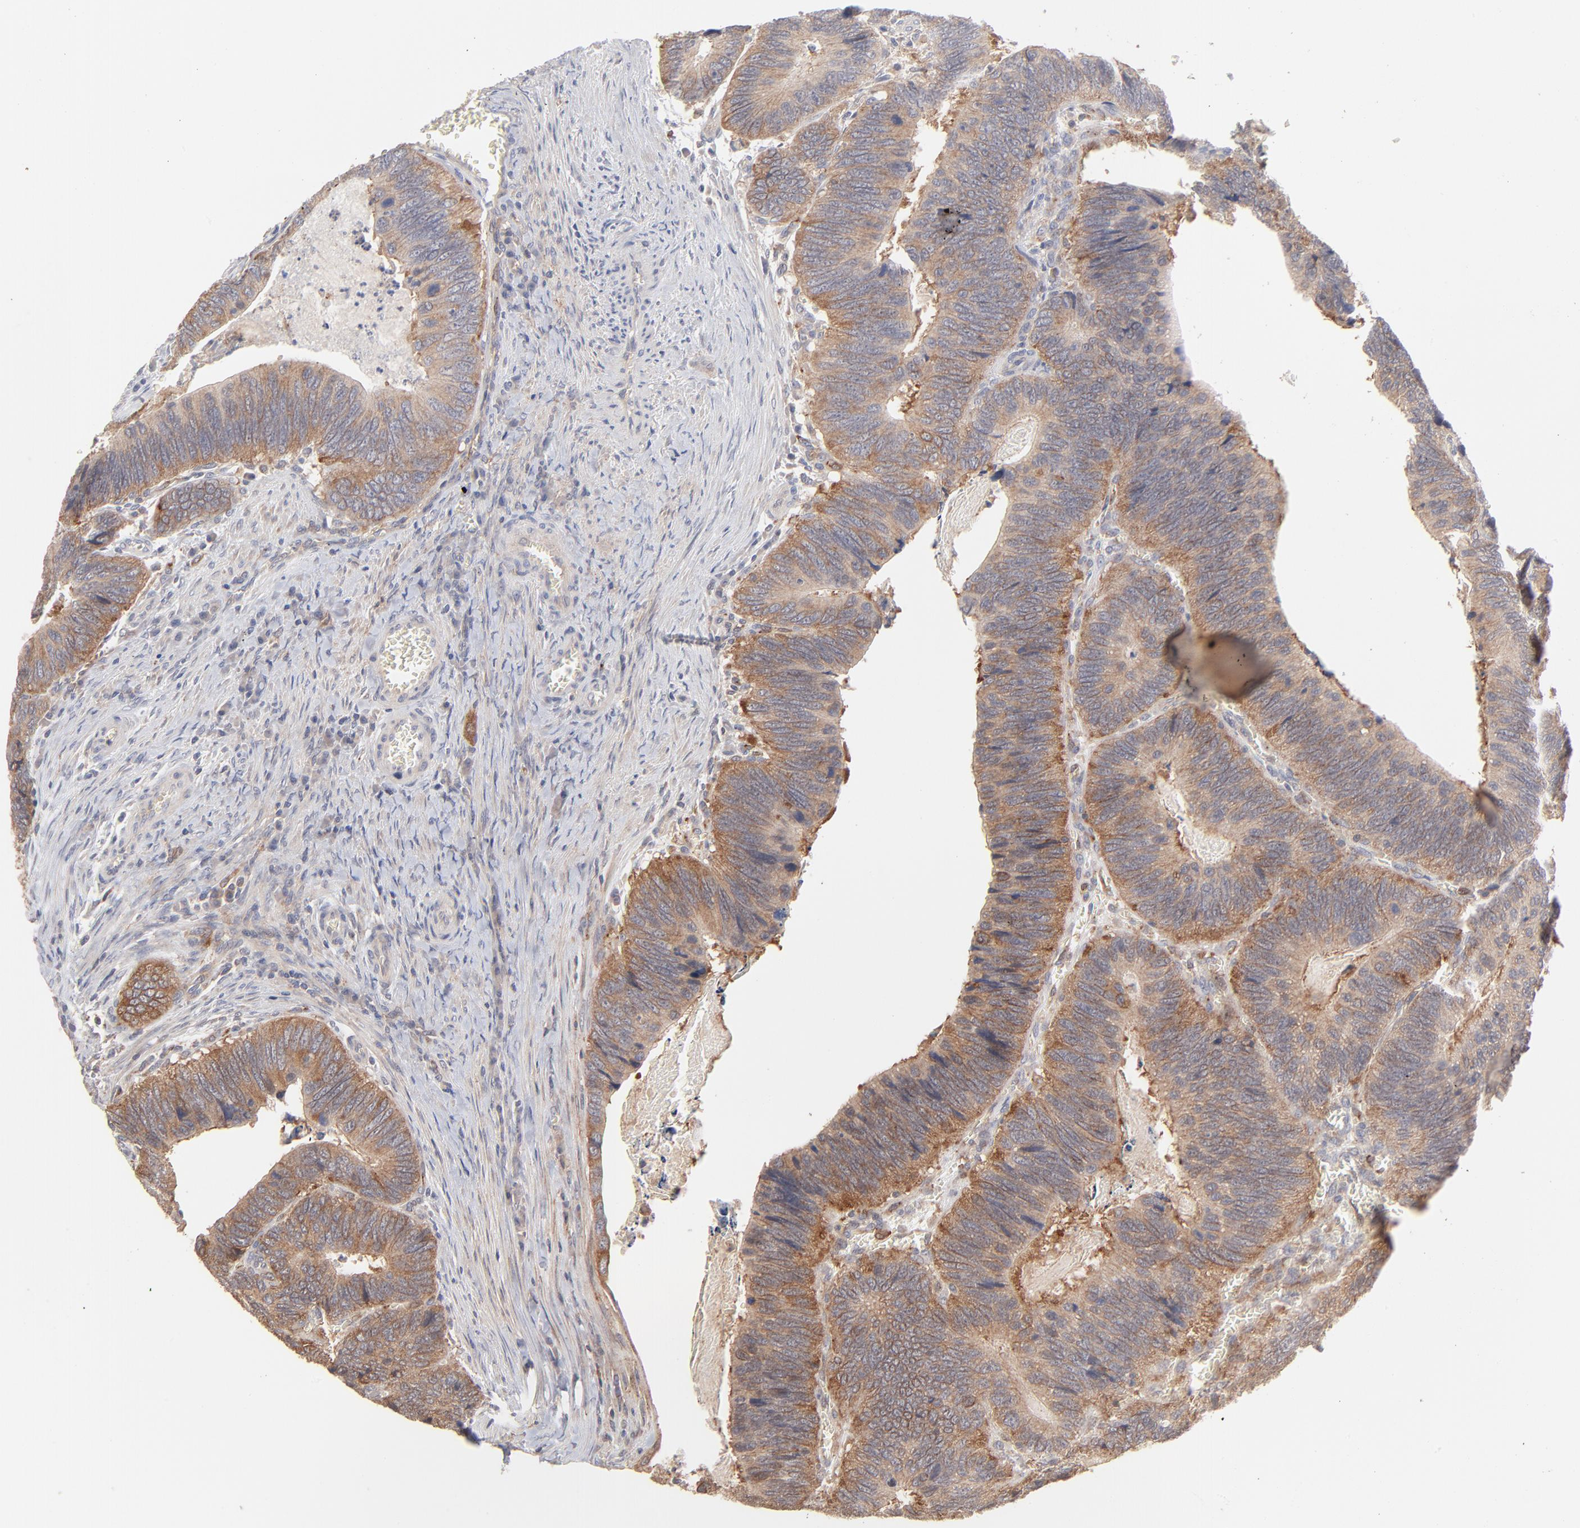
{"staining": {"intensity": "moderate", "quantity": ">75%", "location": "cytoplasmic/membranous"}, "tissue": "colorectal cancer", "cell_type": "Tumor cells", "image_type": "cancer", "snomed": [{"axis": "morphology", "description": "Adenocarcinoma, NOS"}, {"axis": "topography", "description": "Colon"}], "caption": "Colorectal cancer (adenocarcinoma) stained for a protein demonstrates moderate cytoplasmic/membranous positivity in tumor cells.", "gene": "IVNS1ABP", "patient": {"sex": "male", "age": 72}}